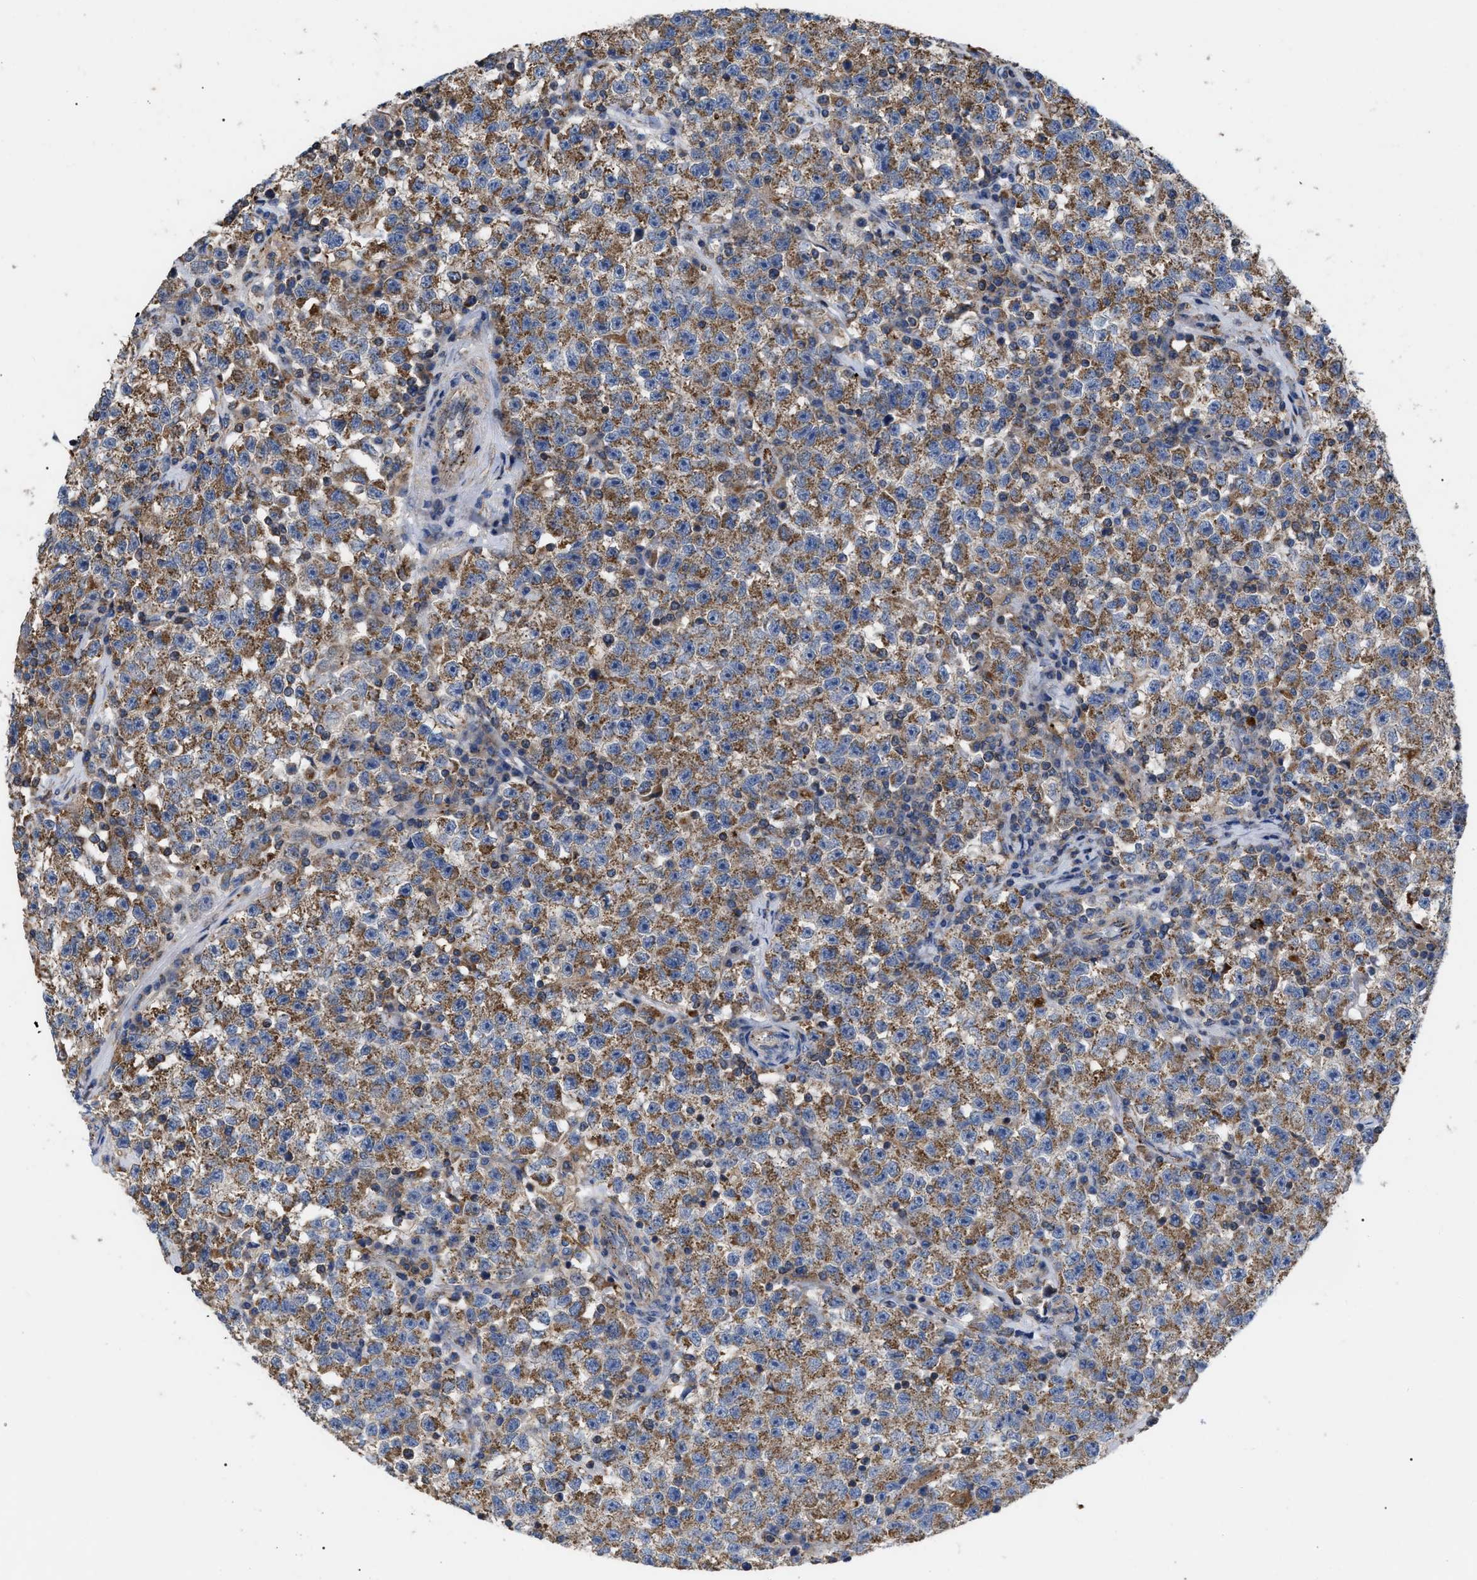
{"staining": {"intensity": "moderate", "quantity": ">75%", "location": "cytoplasmic/membranous"}, "tissue": "testis cancer", "cell_type": "Tumor cells", "image_type": "cancer", "snomed": [{"axis": "morphology", "description": "Seminoma, NOS"}, {"axis": "topography", "description": "Testis"}], "caption": "Protein staining of testis cancer (seminoma) tissue displays moderate cytoplasmic/membranous expression in about >75% of tumor cells. The protein of interest is shown in brown color, while the nuclei are stained blue.", "gene": "FAM171A2", "patient": {"sex": "male", "age": 22}}